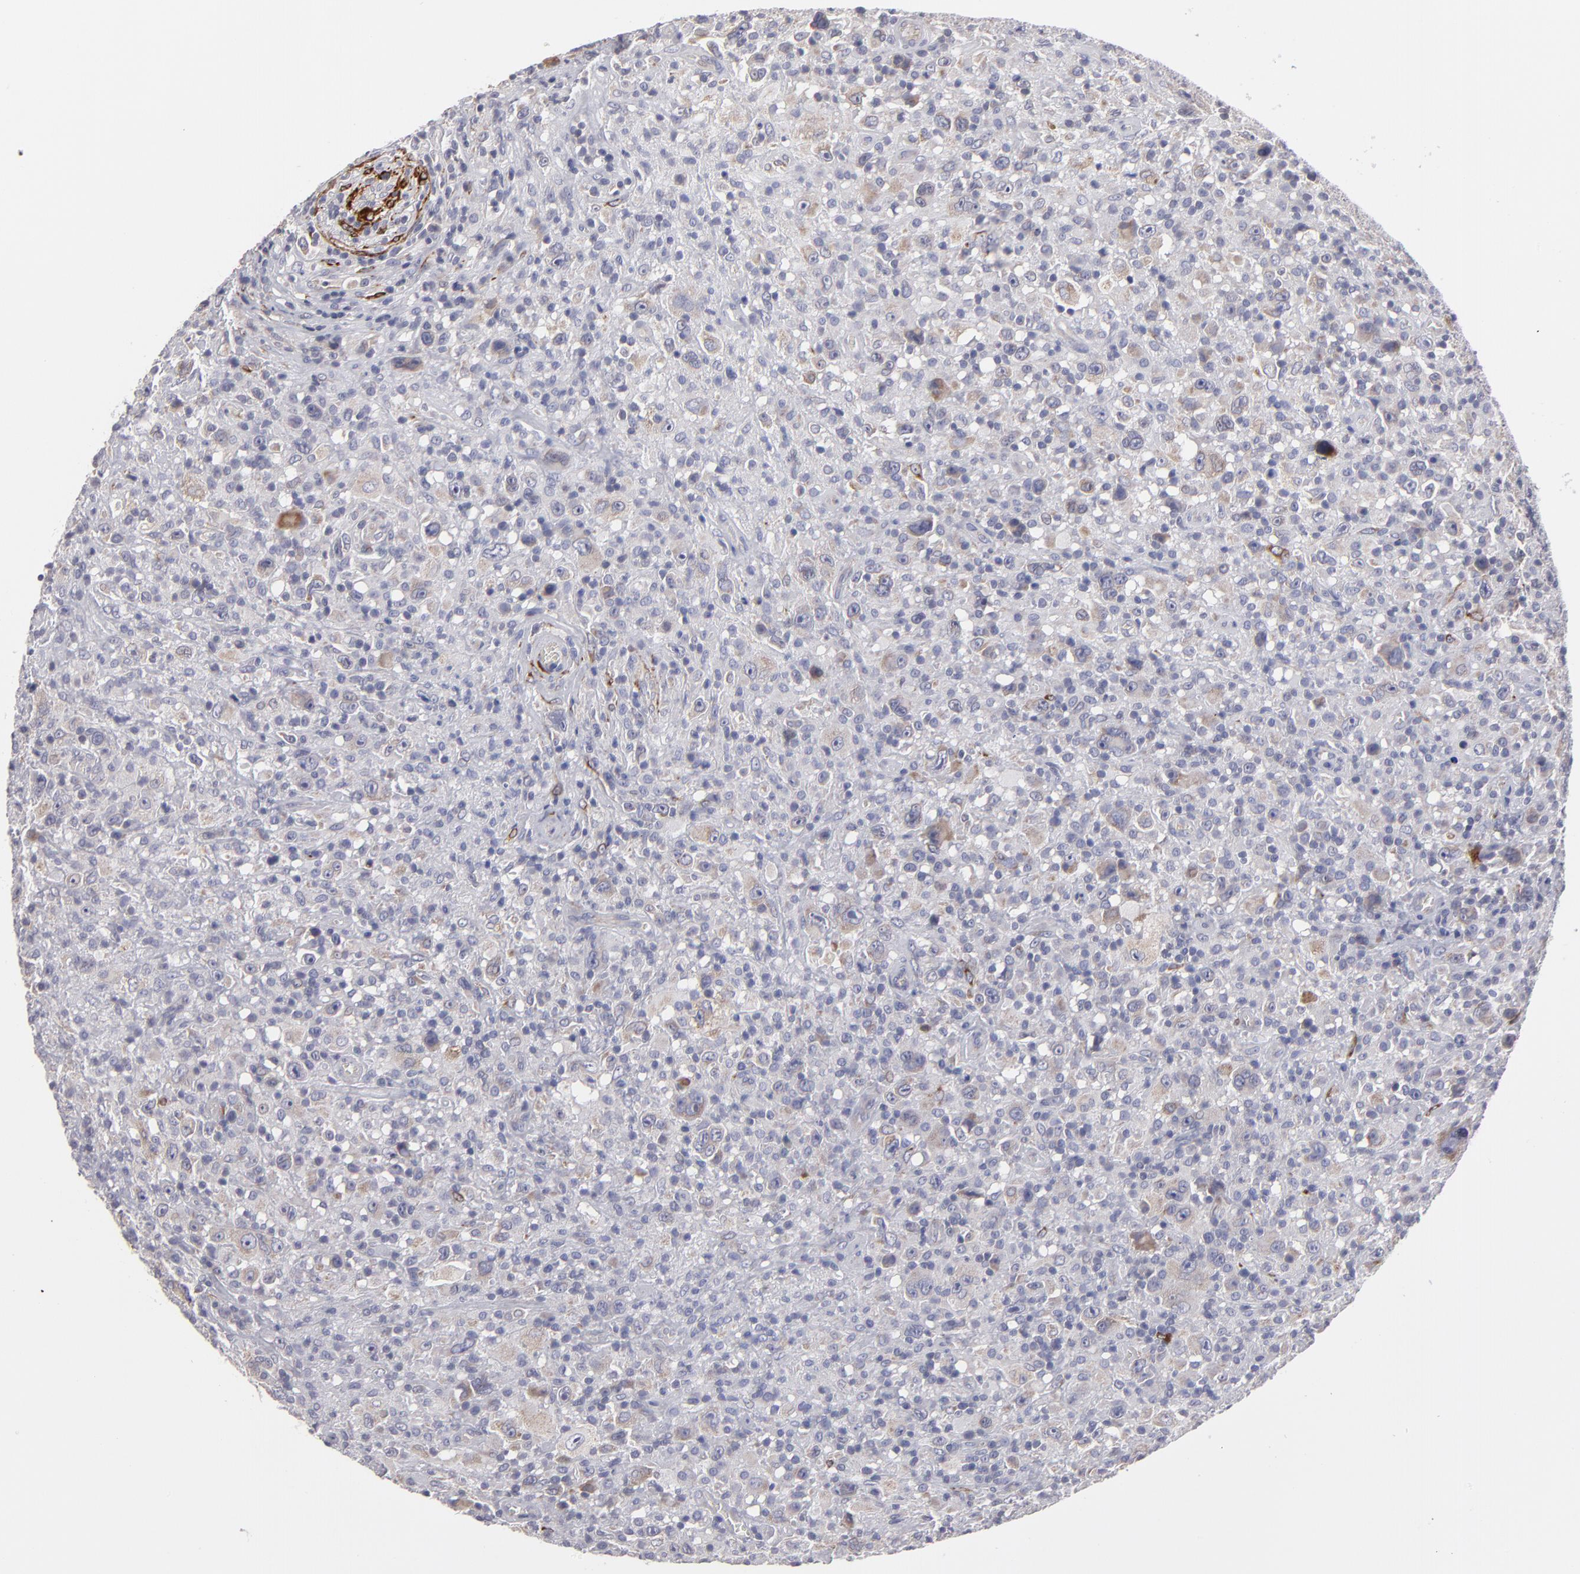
{"staining": {"intensity": "weak", "quantity": "<25%", "location": "cytoplasmic/membranous"}, "tissue": "lymphoma", "cell_type": "Tumor cells", "image_type": "cancer", "snomed": [{"axis": "morphology", "description": "Hodgkin's disease, NOS"}, {"axis": "topography", "description": "Lymph node"}], "caption": "Tumor cells are negative for protein expression in human lymphoma.", "gene": "SLMAP", "patient": {"sex": "male", "age": 46}}